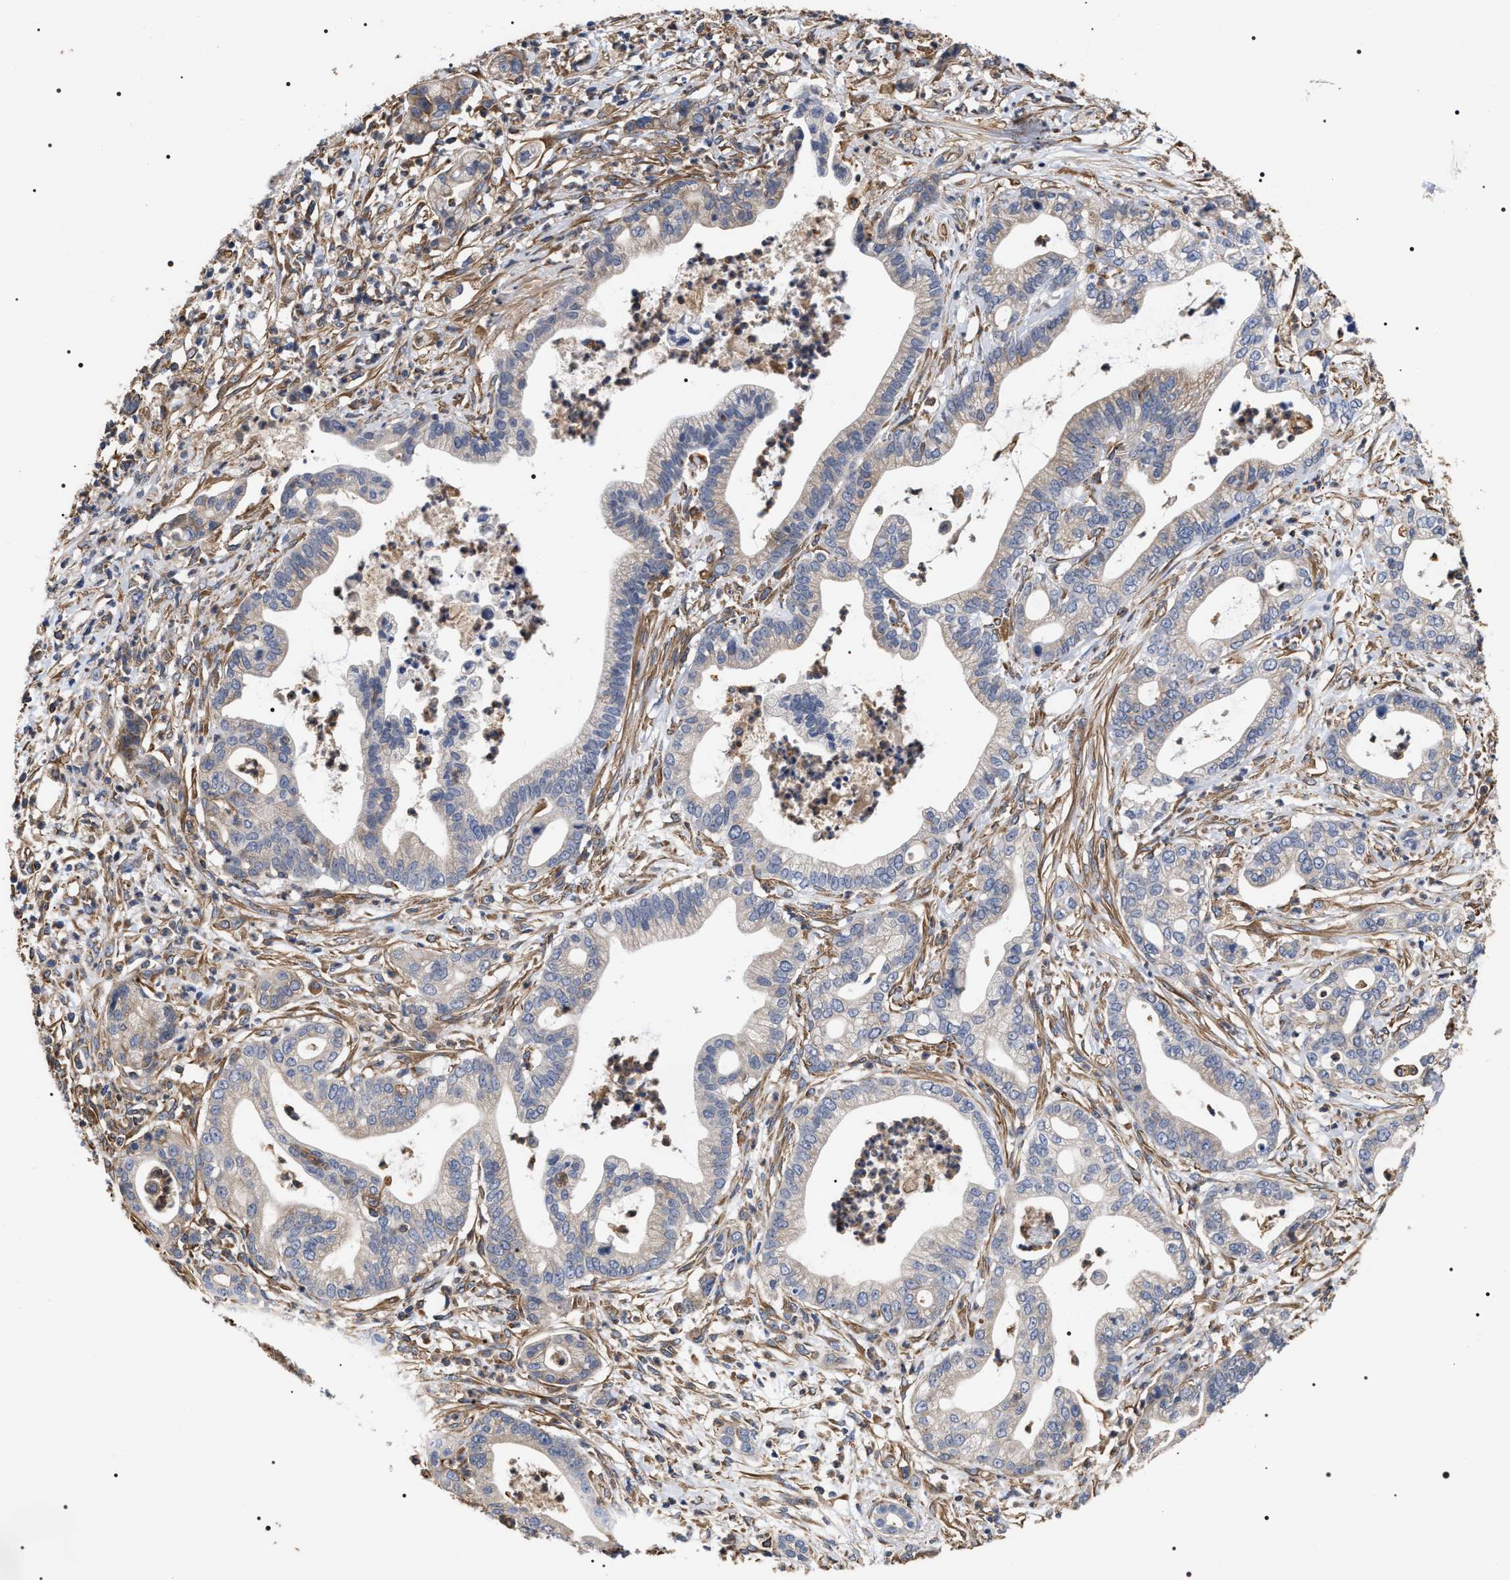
{"staining": {"intensity": "moderate", "quantity": "25%-75%", "location": "cytoplasmic/membranous"}, "tissue": "pancreatic cancer", "cell_type": "Tumor cells", "image_type": "cancer", "snomed": [{"axis": "morphology", "description": "Adenocarcinoma, NOS"}, {"axis": "topography", "description": "Pancreas"}], "caption": "Moderate cytoplasmic/membranous staining for a protein is identified in about 25%-75% of tumor cells of adenocarcinoma (pancreatic) using IHC.", "gene": "TSPAN33", "patient": {"sex": "male", "age": 69}}